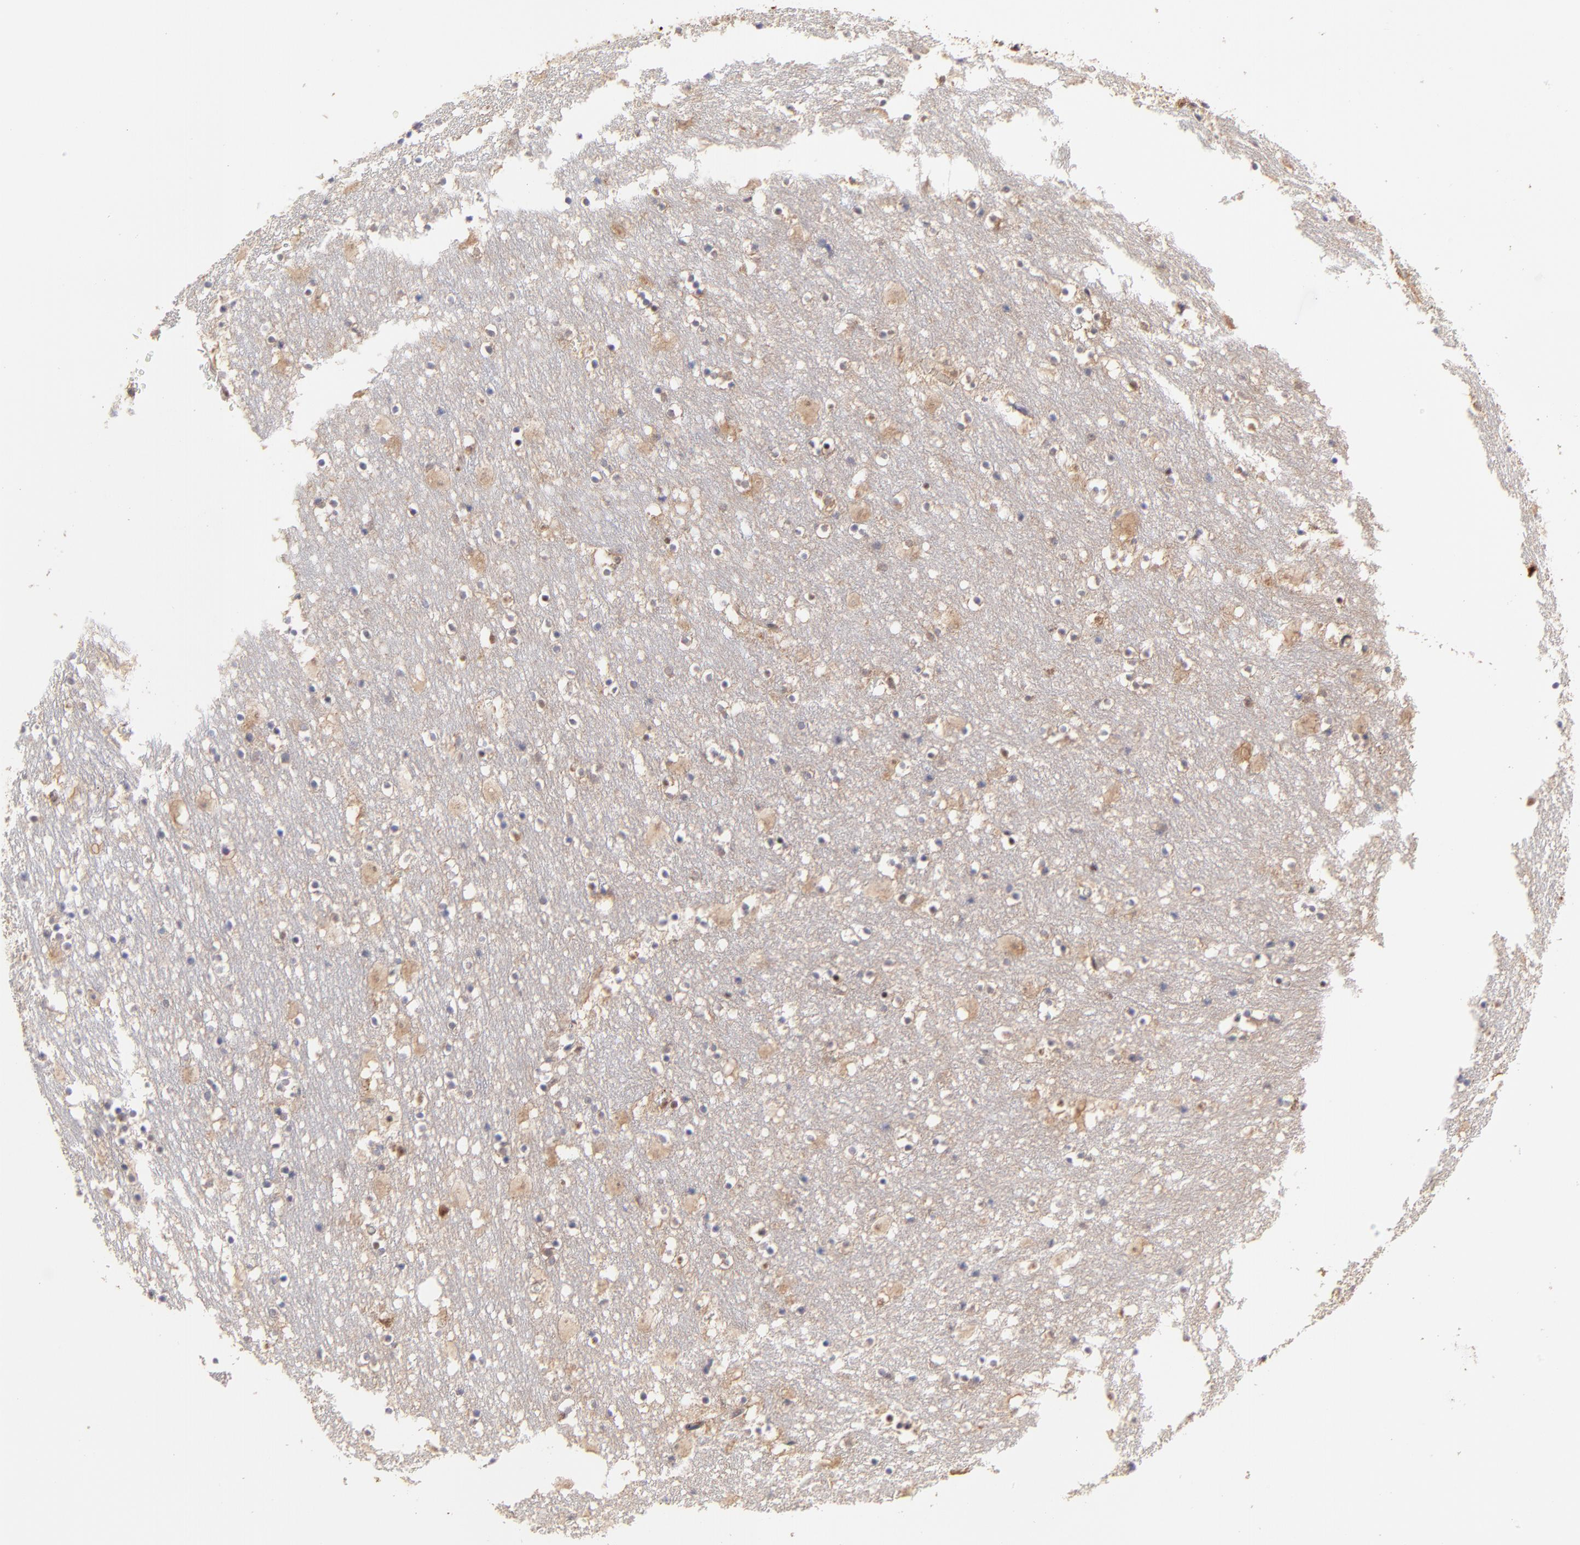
{"staining": {"intensity": "weak", "quantity": "<25%", "location": "nuclear"}, "tissue": "caudate", "cell_type": "Glial cells", "image_type": "normal", "snomed": [{"axis": "morphology", "description": "Normal tissue, NOS"}, {"axis": "topography", "description": "Lateral ventricle wall"}], "caption": "A photomicrograph of caudate stained for a protein reveals no brown staining in glial cells. Nuclei are stained in blue.", "gene": "PSMD14", "patient": {"sex": "male", "age": 45}}